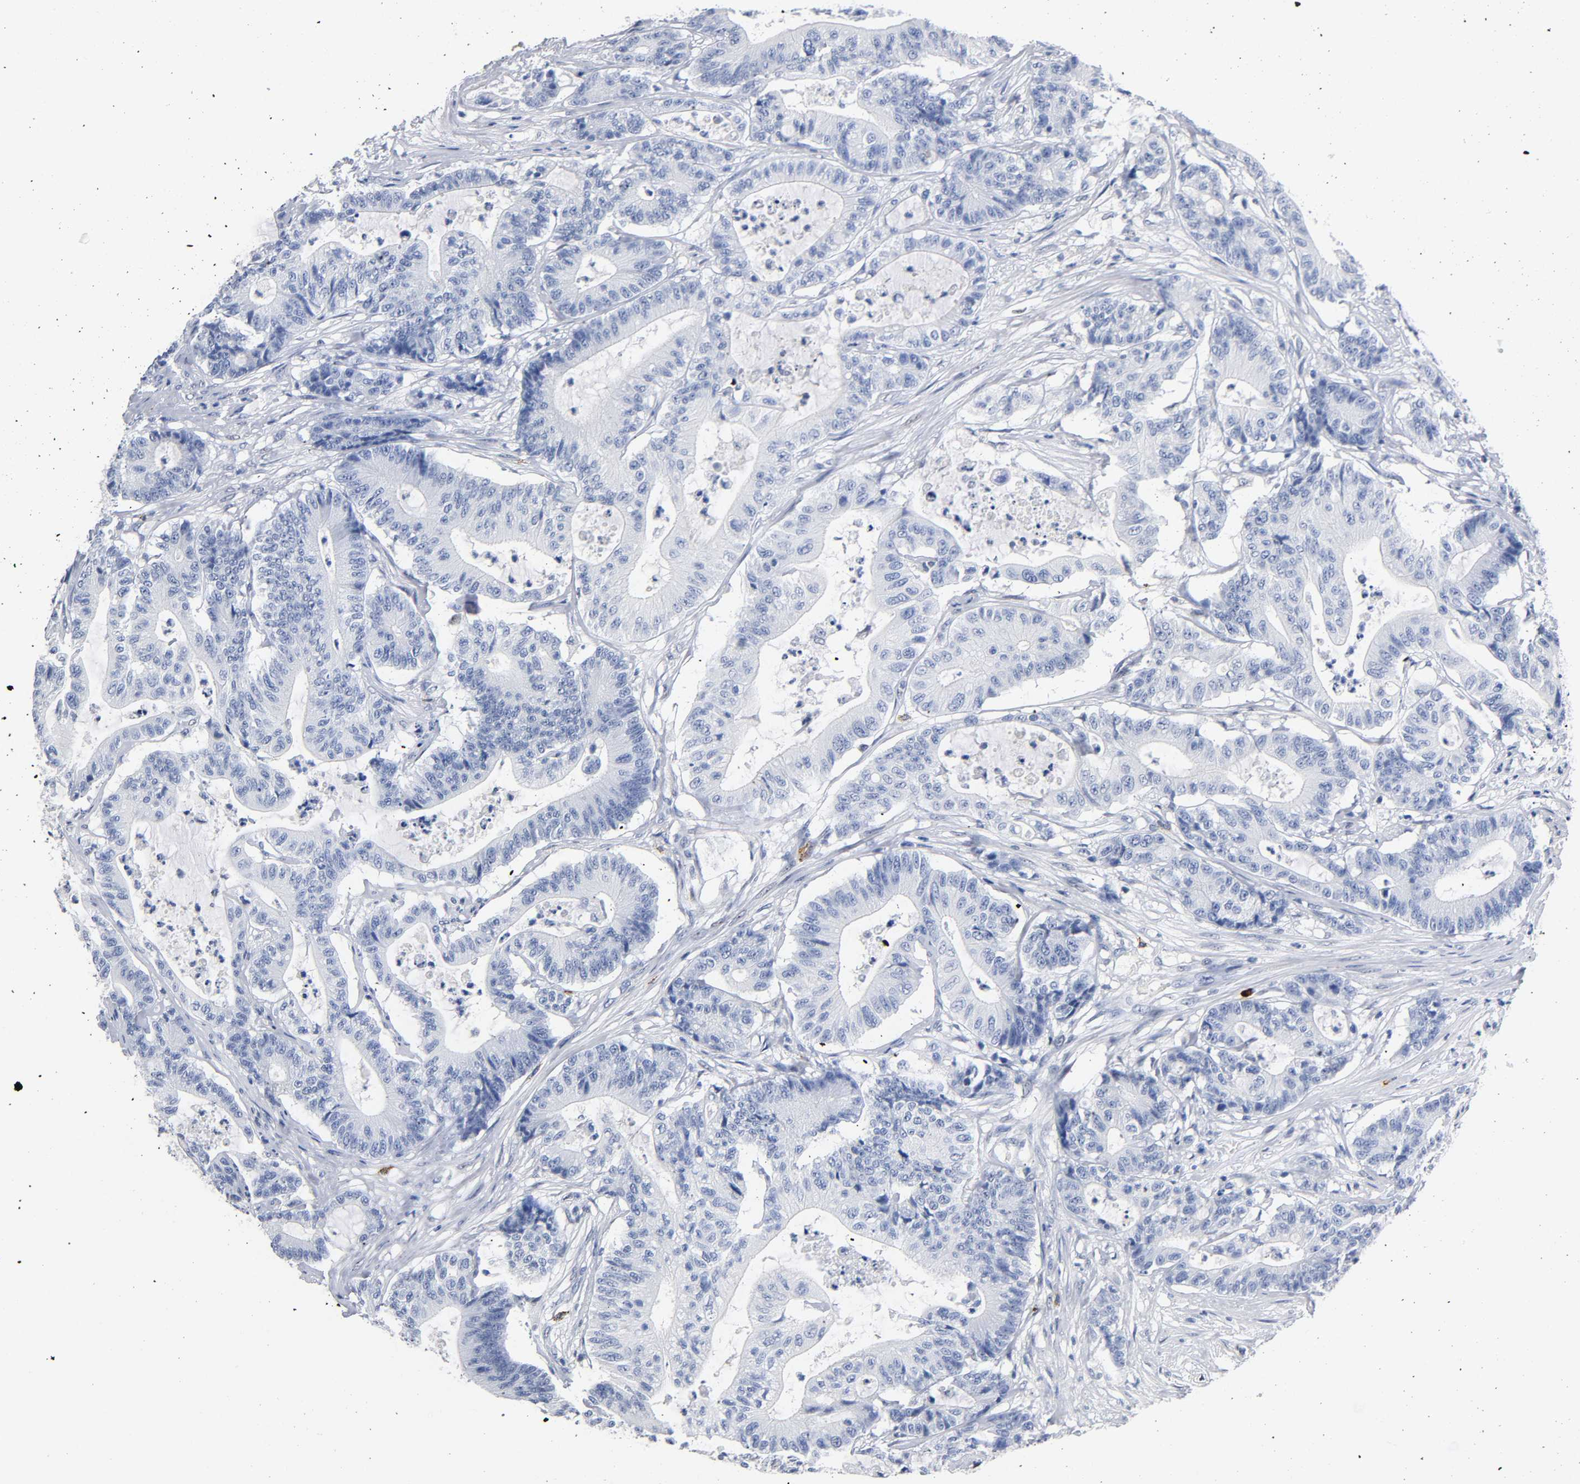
{"staining": {"intensity": "negative", "quantity": "none", "location": "none"}, "tissue": "colorectal cancer", "cell_type": "Tumor cells", "image_type": "cancer", "snomed": [{"axis": "morphology", "description": "Adenocarcinoma, NOS"}, {"axis": "topography", "description": "Colon"}], "caption": "Tumor cells show no significant protein staining in colorectal cancer.", "gene": "NAB2", "patient": {"sex": "female", "age": 84}}